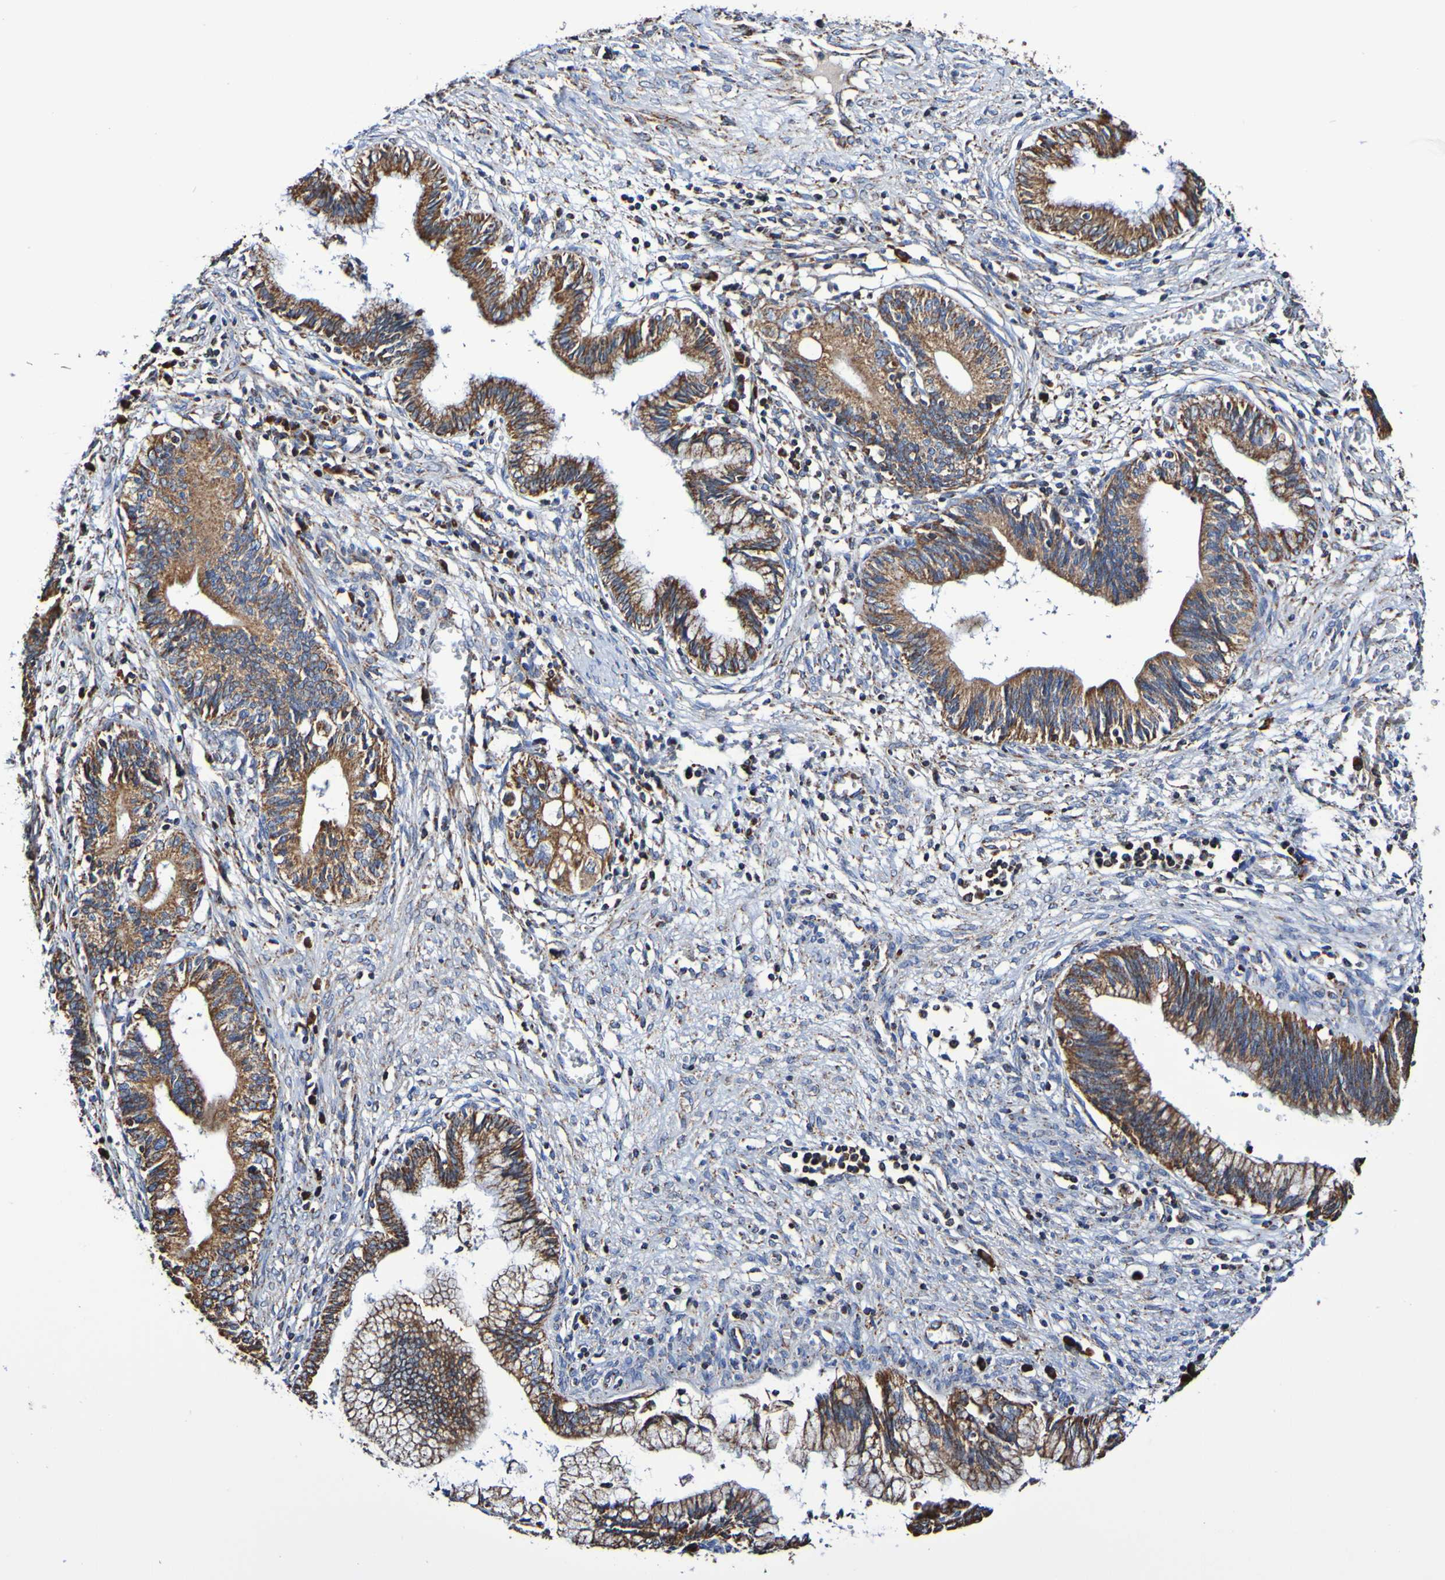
{"staining": {"intensity": "strong", "quantity": ">75%", "location": "cytoplasmic/membranous"}, "tissue": "cervical cancer", "cell_type": "Tumor cells", "image_type": "cancer", "snomed": [{"axis": "morphology", "description": "Adenocarcinoma, NOS"}, {"axis": "topography", "description": "Cervix"}], "caption": "Protein staining by immunohistochemistry reveals strong cytoplasmic/membranous staining in about >75% of tumor cells in cervical adenocarcinoma.", "gene": "IL18R1", "patient": {"sex": "female", "age": 44}}